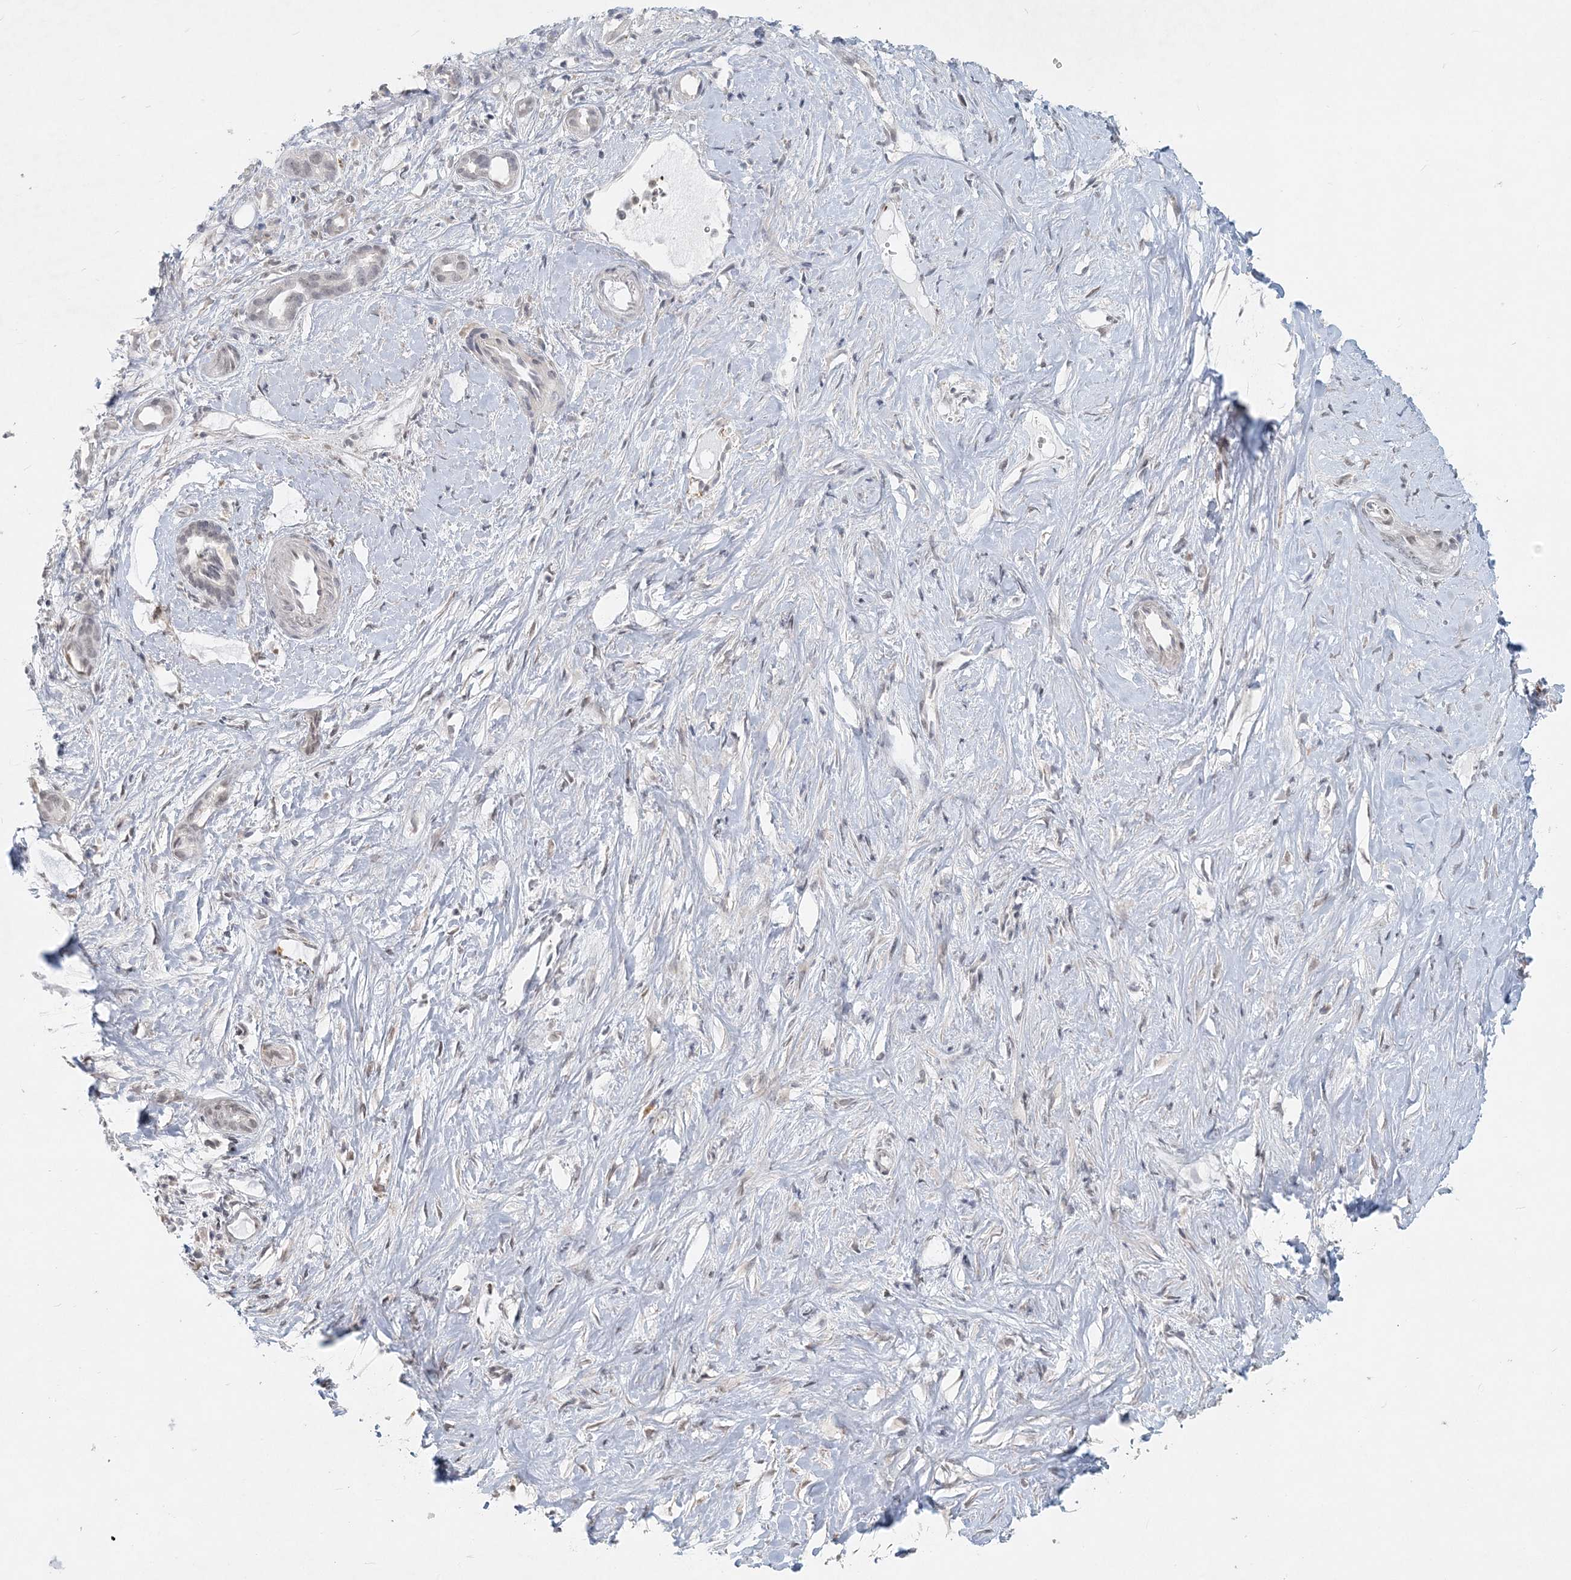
{"staining": {"intensity": "negative", "quantity": "none", "location": "none"}, "tissue": "liver cancer", "cell_type": "Tumor cells", "image_type": "cancer", "snomed": [{"axis": "morphology", "description": "Cholangiocarcinoma"}, {"axis": "topography", "description": "Liver"}], "caption": "High power microscopy micrograph of an IHC micrograph of liver cancer, revealing no significant staining in tumor cells. (Immunohistochemistry (ihc), brightfield microscopy, high magnification).", "gene": "BAZ1B", "patient": {"sex": "female", "age": 75}}